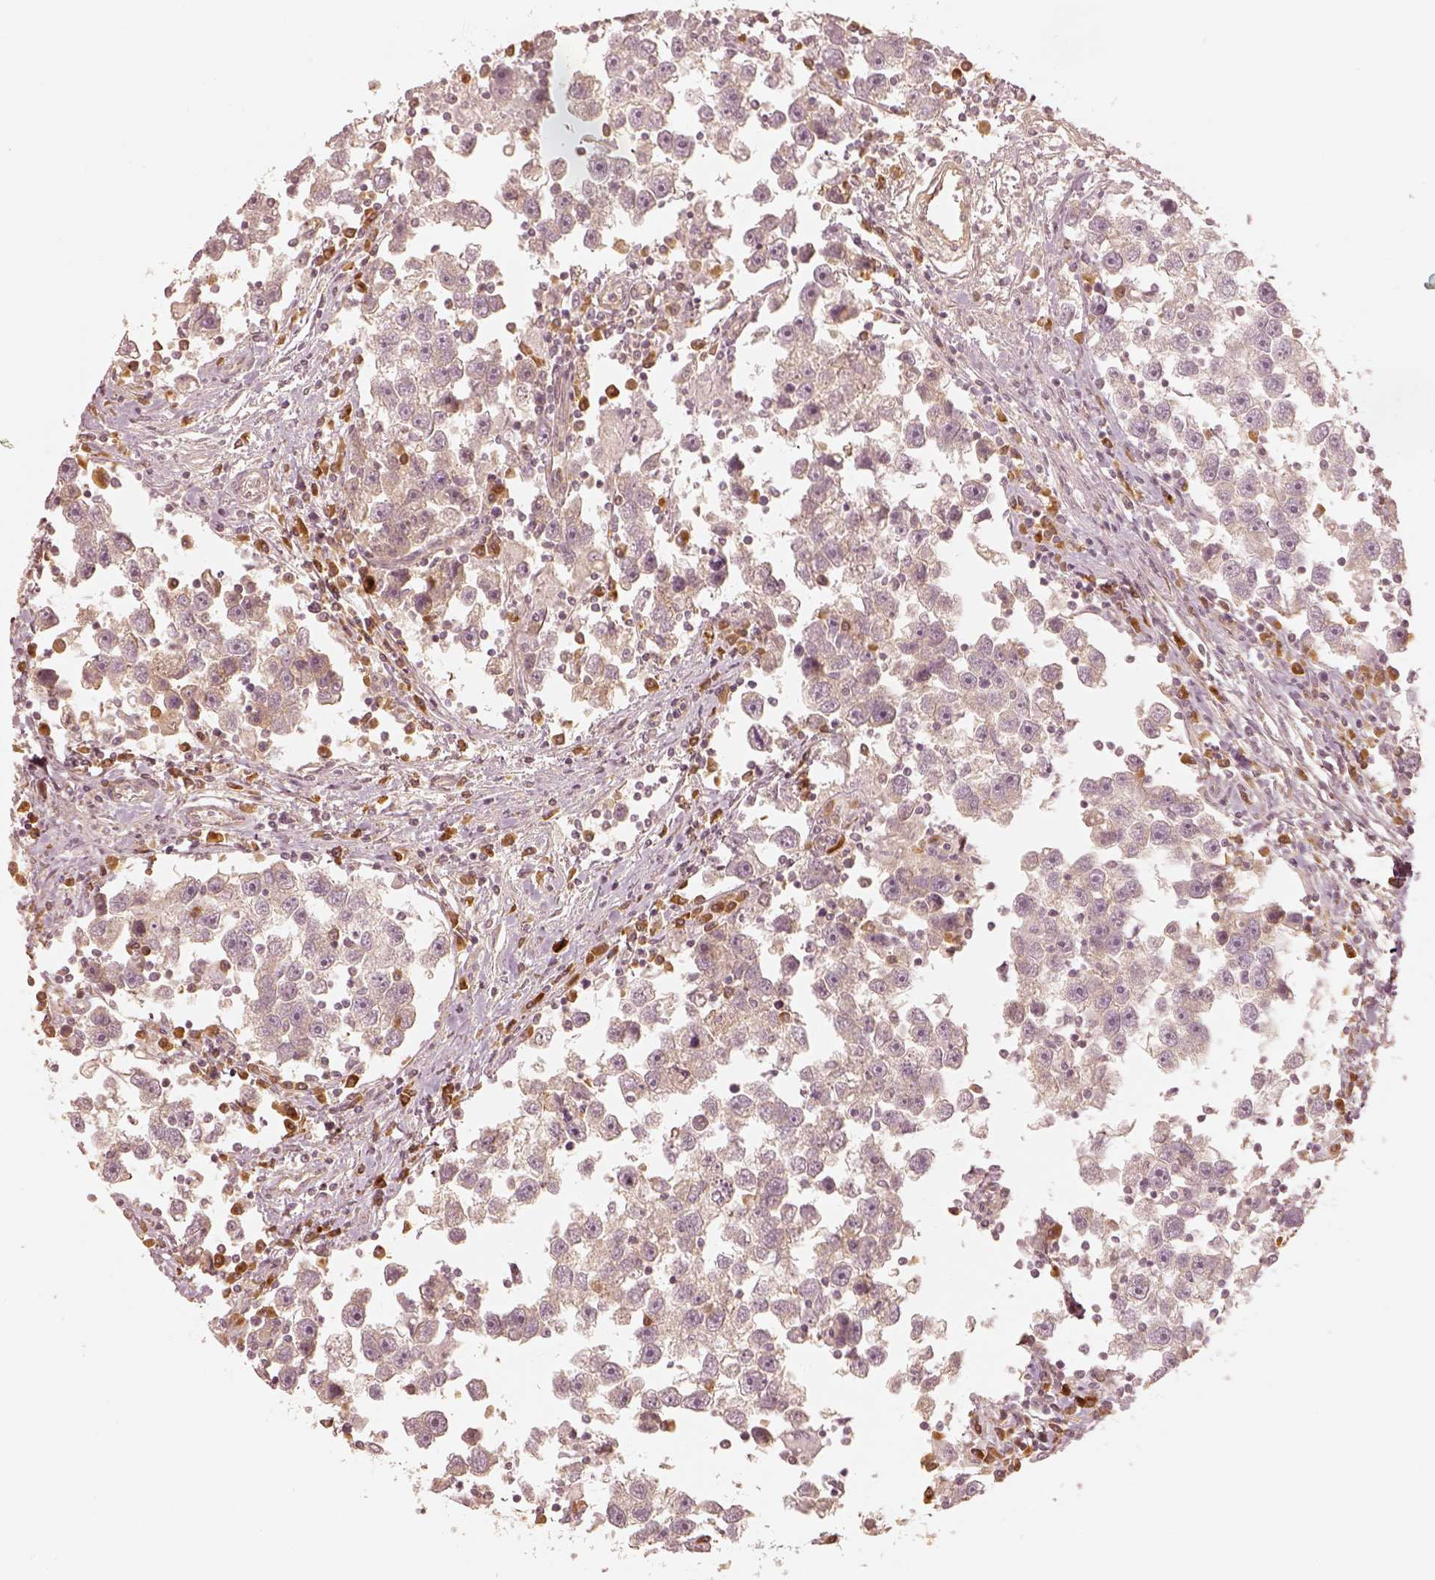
{"staining": {"intensity": "negative", "quantity": "none", "location": "none"}, "tissue": "testis cancer", "cell_type": "Tumor cells", "image_type": "cancer", "snomed": [{"axis": "morphology", "description": "Seminoma, NOS"}, {"axis": "topography", "description": "Testis"}], "caption": "Photomicrograph shows no significant protein staining in tumor cells of testis seminoma.", "gene": "GORASP2", "patient": {"sex": "male", "age": 30}}